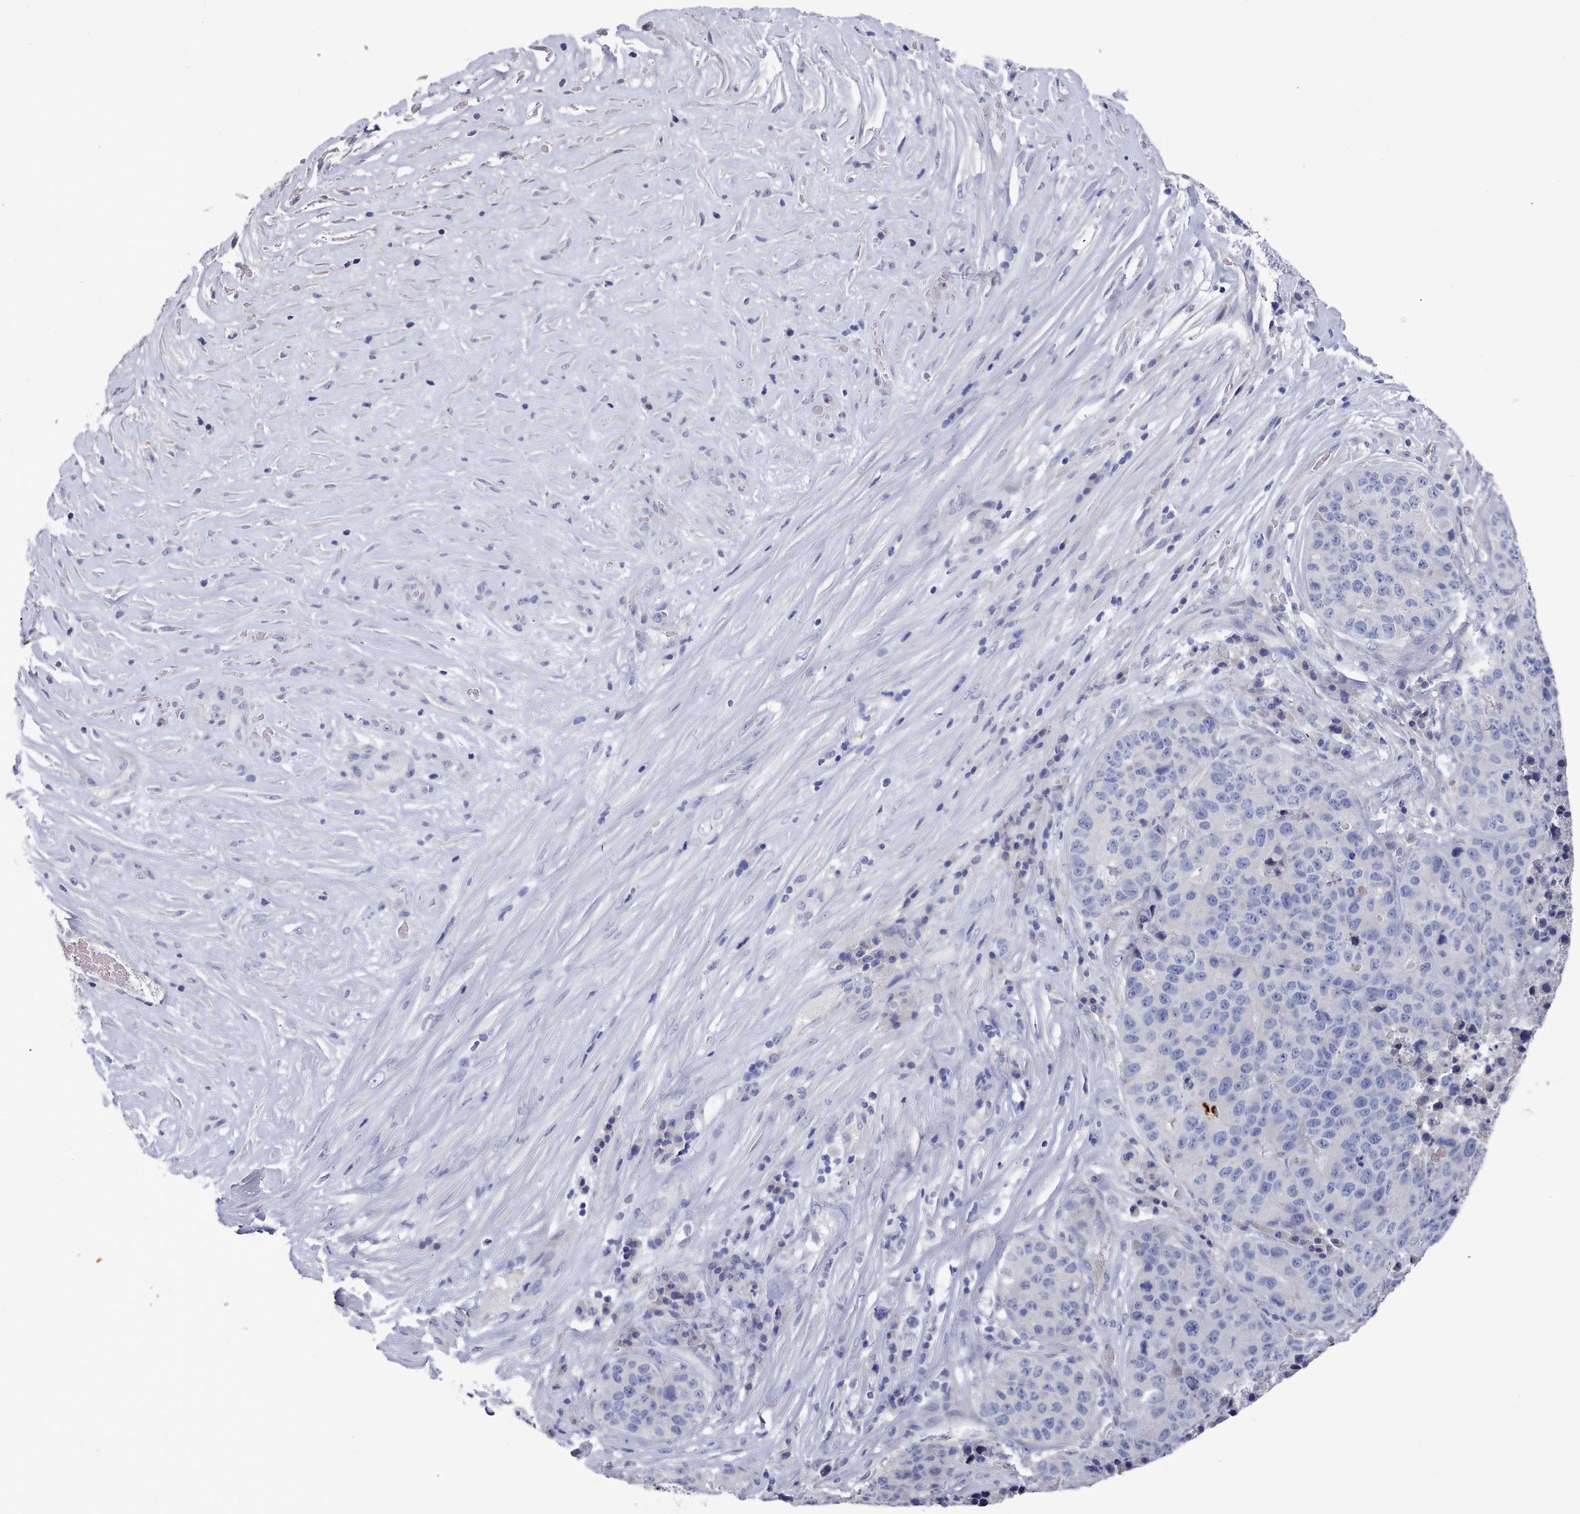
{"staining": {"intensity": "negative", "quantity": "none", "location": "none"}, "tissue": "stomach cancer", "cell_type": "Tumor cells", "image_type": "cancer", "snomed": [{"axis": "morphology", "description": "Adenocarcinoma, NOS"}, {"axis": "topography", "description": "Stomach"}], "caption": "Immunohistochemical staining of stomach adenocarcinoma displays no significant positivity in tumor cells.", "gene": "ACAD11", "patient": {"sex": "male", "age": 71}}